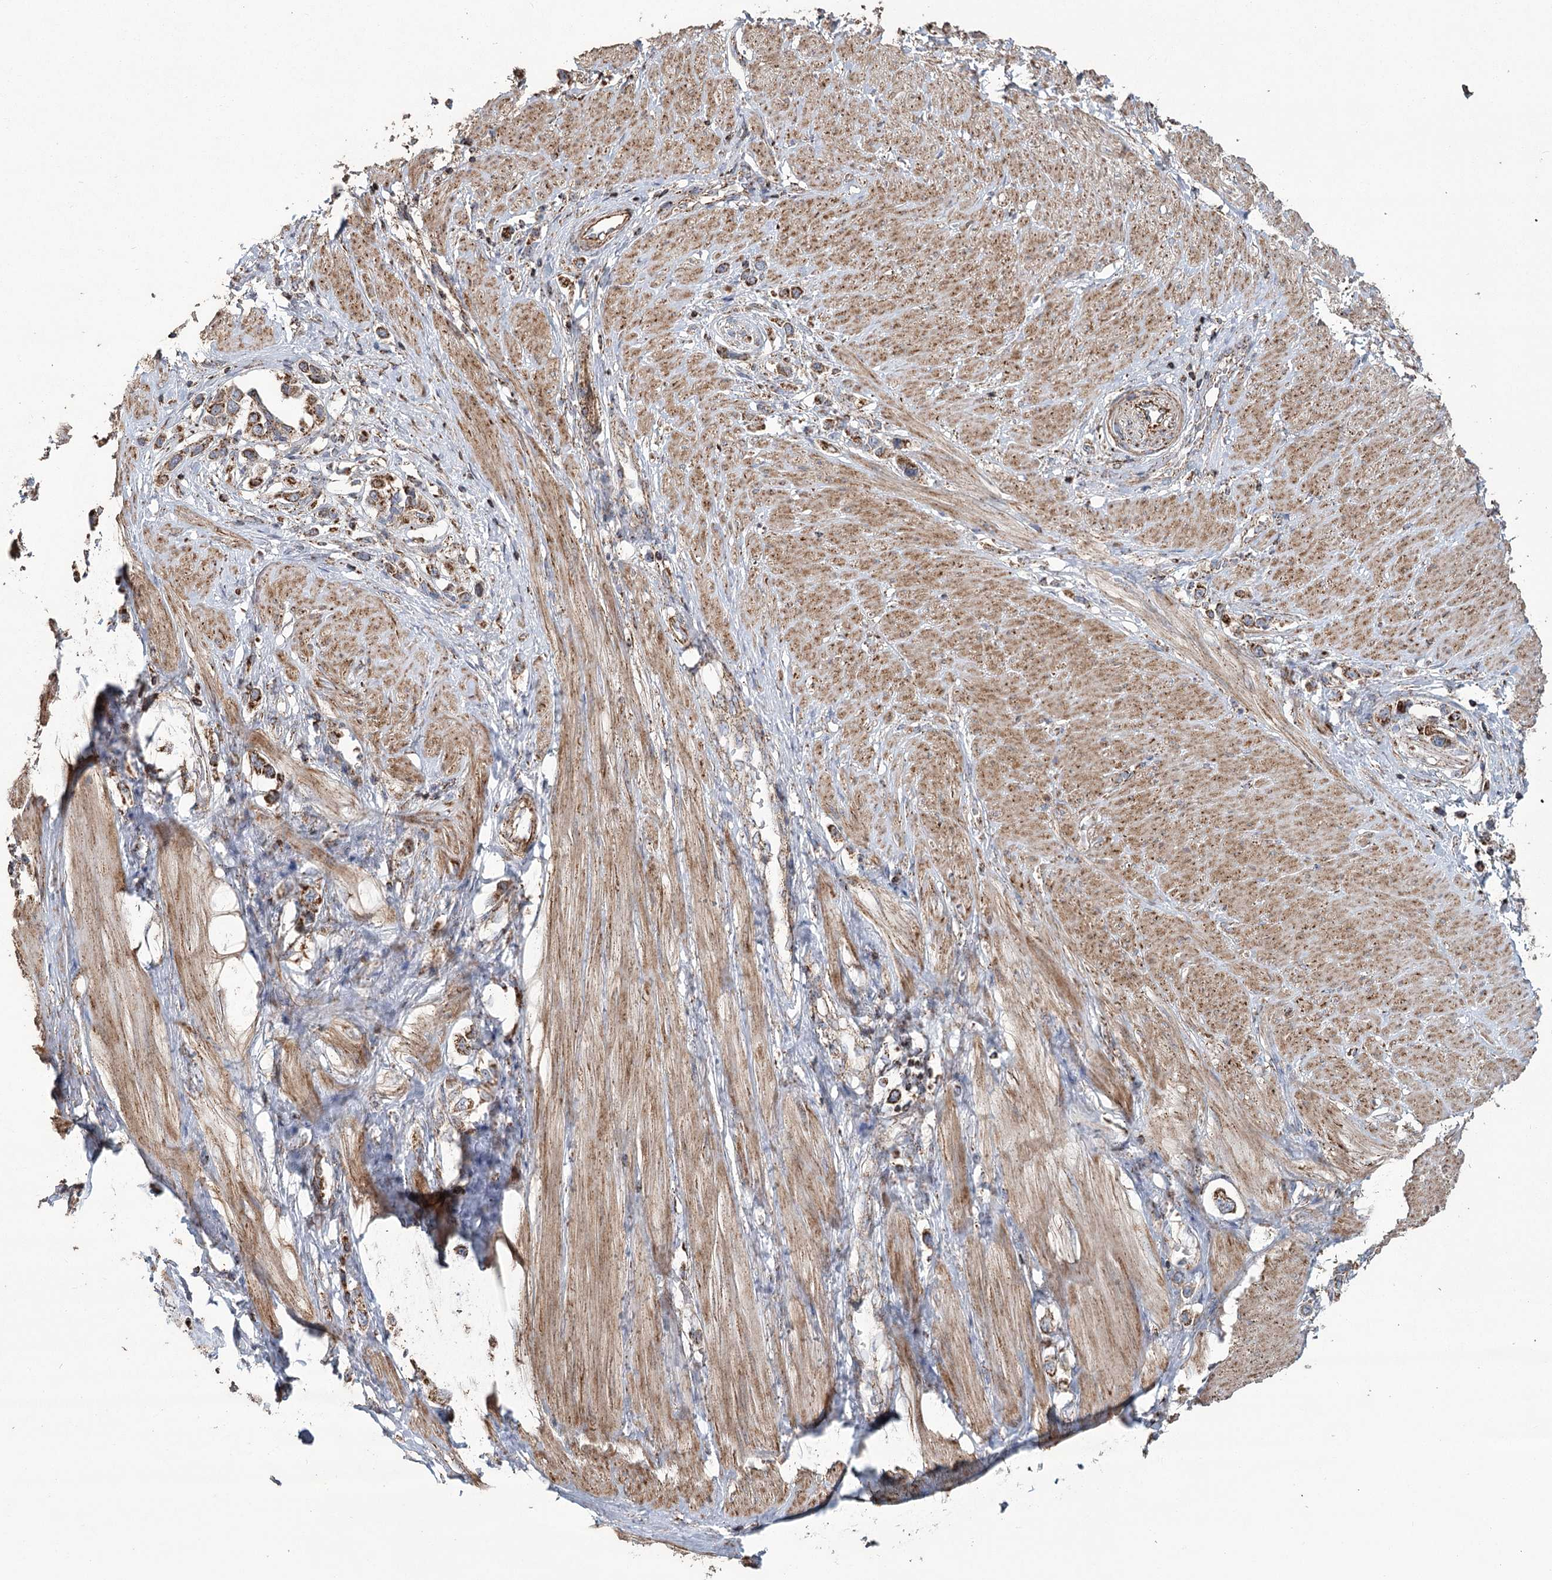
{"staining": {"intensity": "strong", "quantity": ">75%", "location": "cytoplasmic/membranous"}, "tissue": "stomach cancer", "cell_type": "Tumor cells", "image_type": "cancer", "snomed": [{"axis": "morphology", "description": "Adenocarcinoma, NOS"}, {"axis": "topography", "description": "Stomach"}], "caption": "Stomach adenocarcinoma stained for a protein (brown) demonstrates strong cytoplasmic/membranous positive expression in approximately >75% of tumor cells.", "gene": "RANBP3L", "patient": {"sex": "female", "age": 65}}